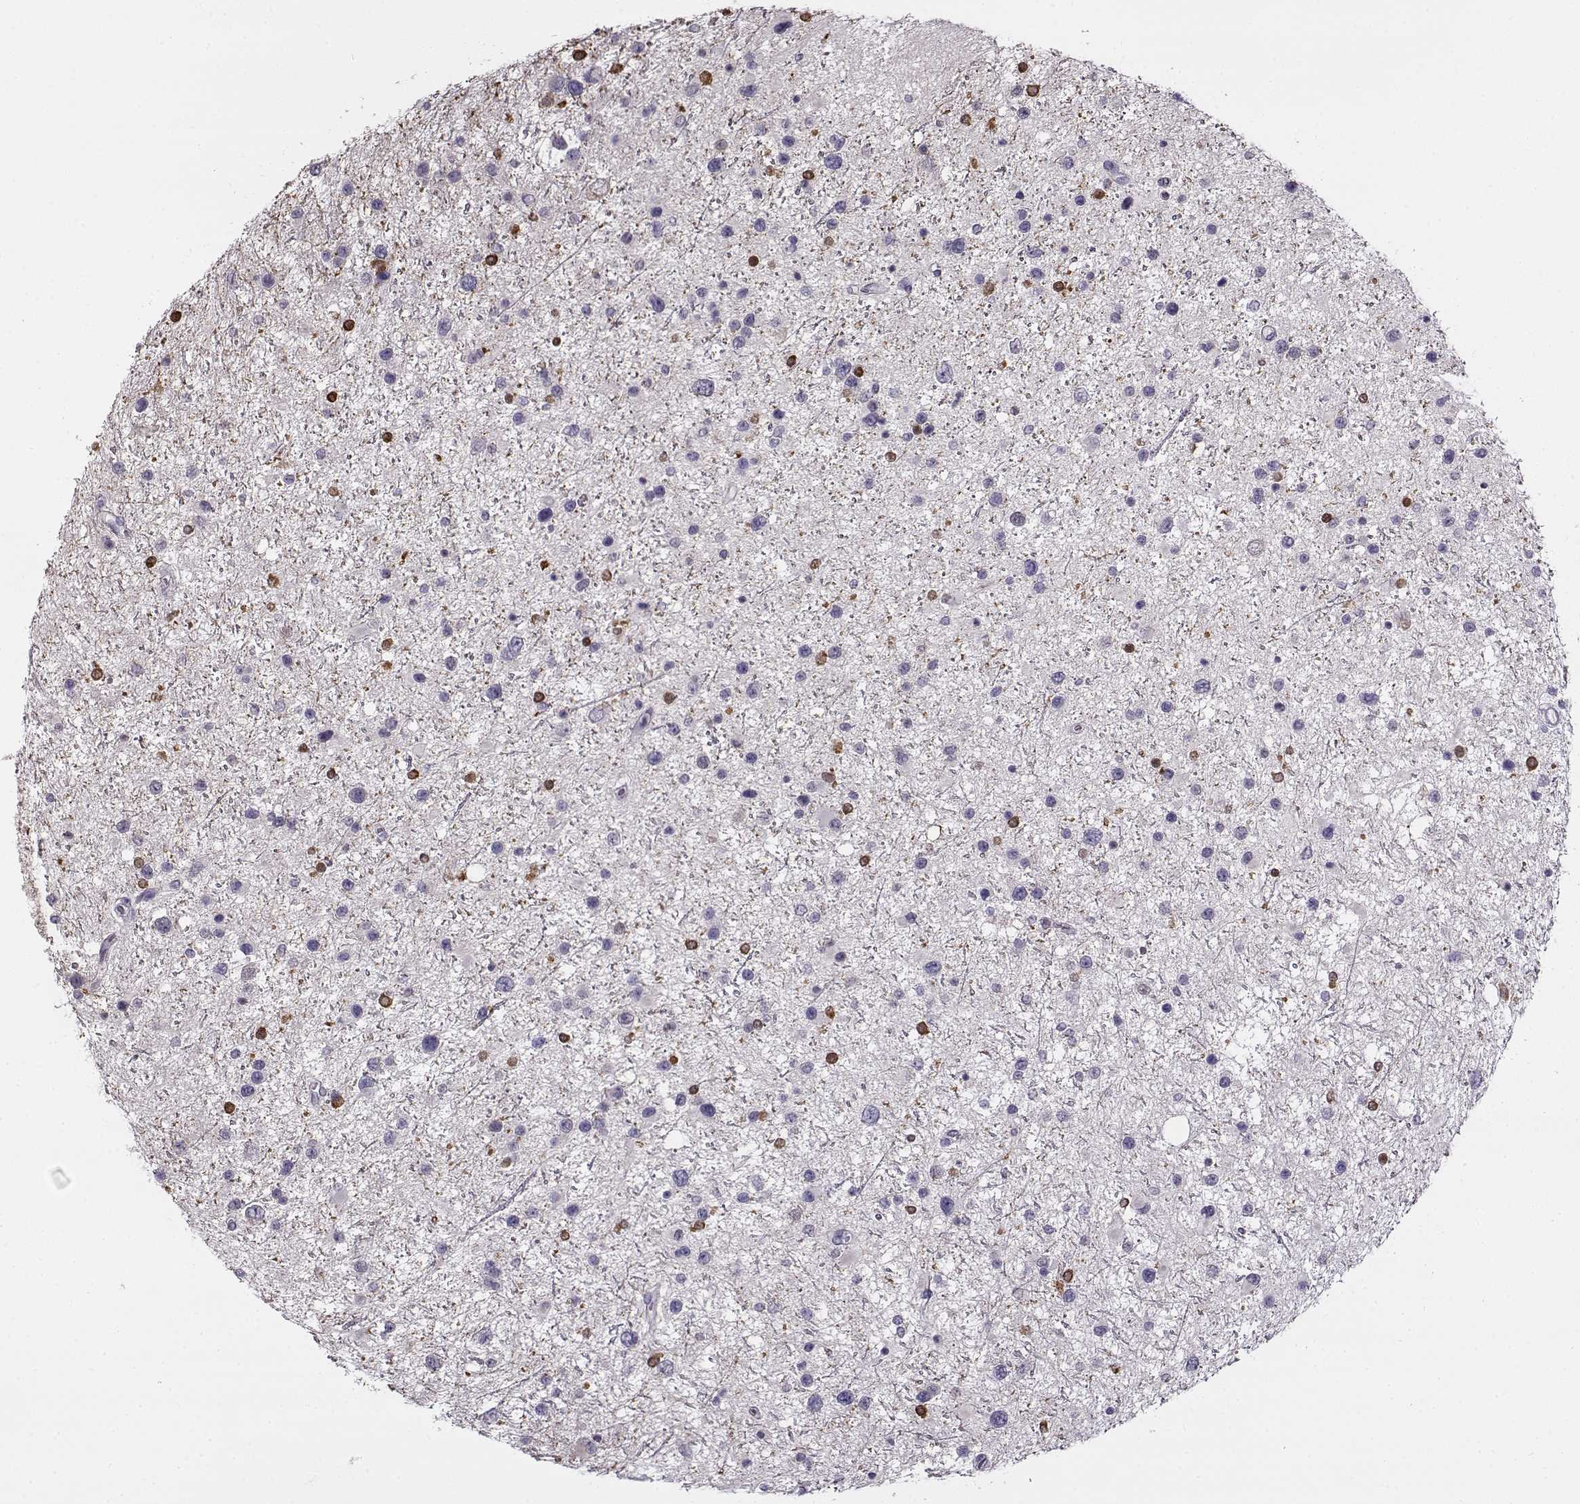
{"staining": {"intensity": "negative", "quantity": "none", "location": "none"}, "tissue": "glioma", "cell_type": "Tumor cells", "image_type": "cancer", "snomed": [{"axis": "morphology", "description": "Glioma, malignant, Low grade"}, {"axis": "topography", "description": "Brain"}], "caption": "IHC photomicrograph of neoplastic tissue: low-grade glioma (malignant) stained with DAB (3,3'-diaminobenzidine) demonstrates no significant protein staining in tumor cells.", "gene": "UCP3", "patient": {"sex": "female", "age": 32}}